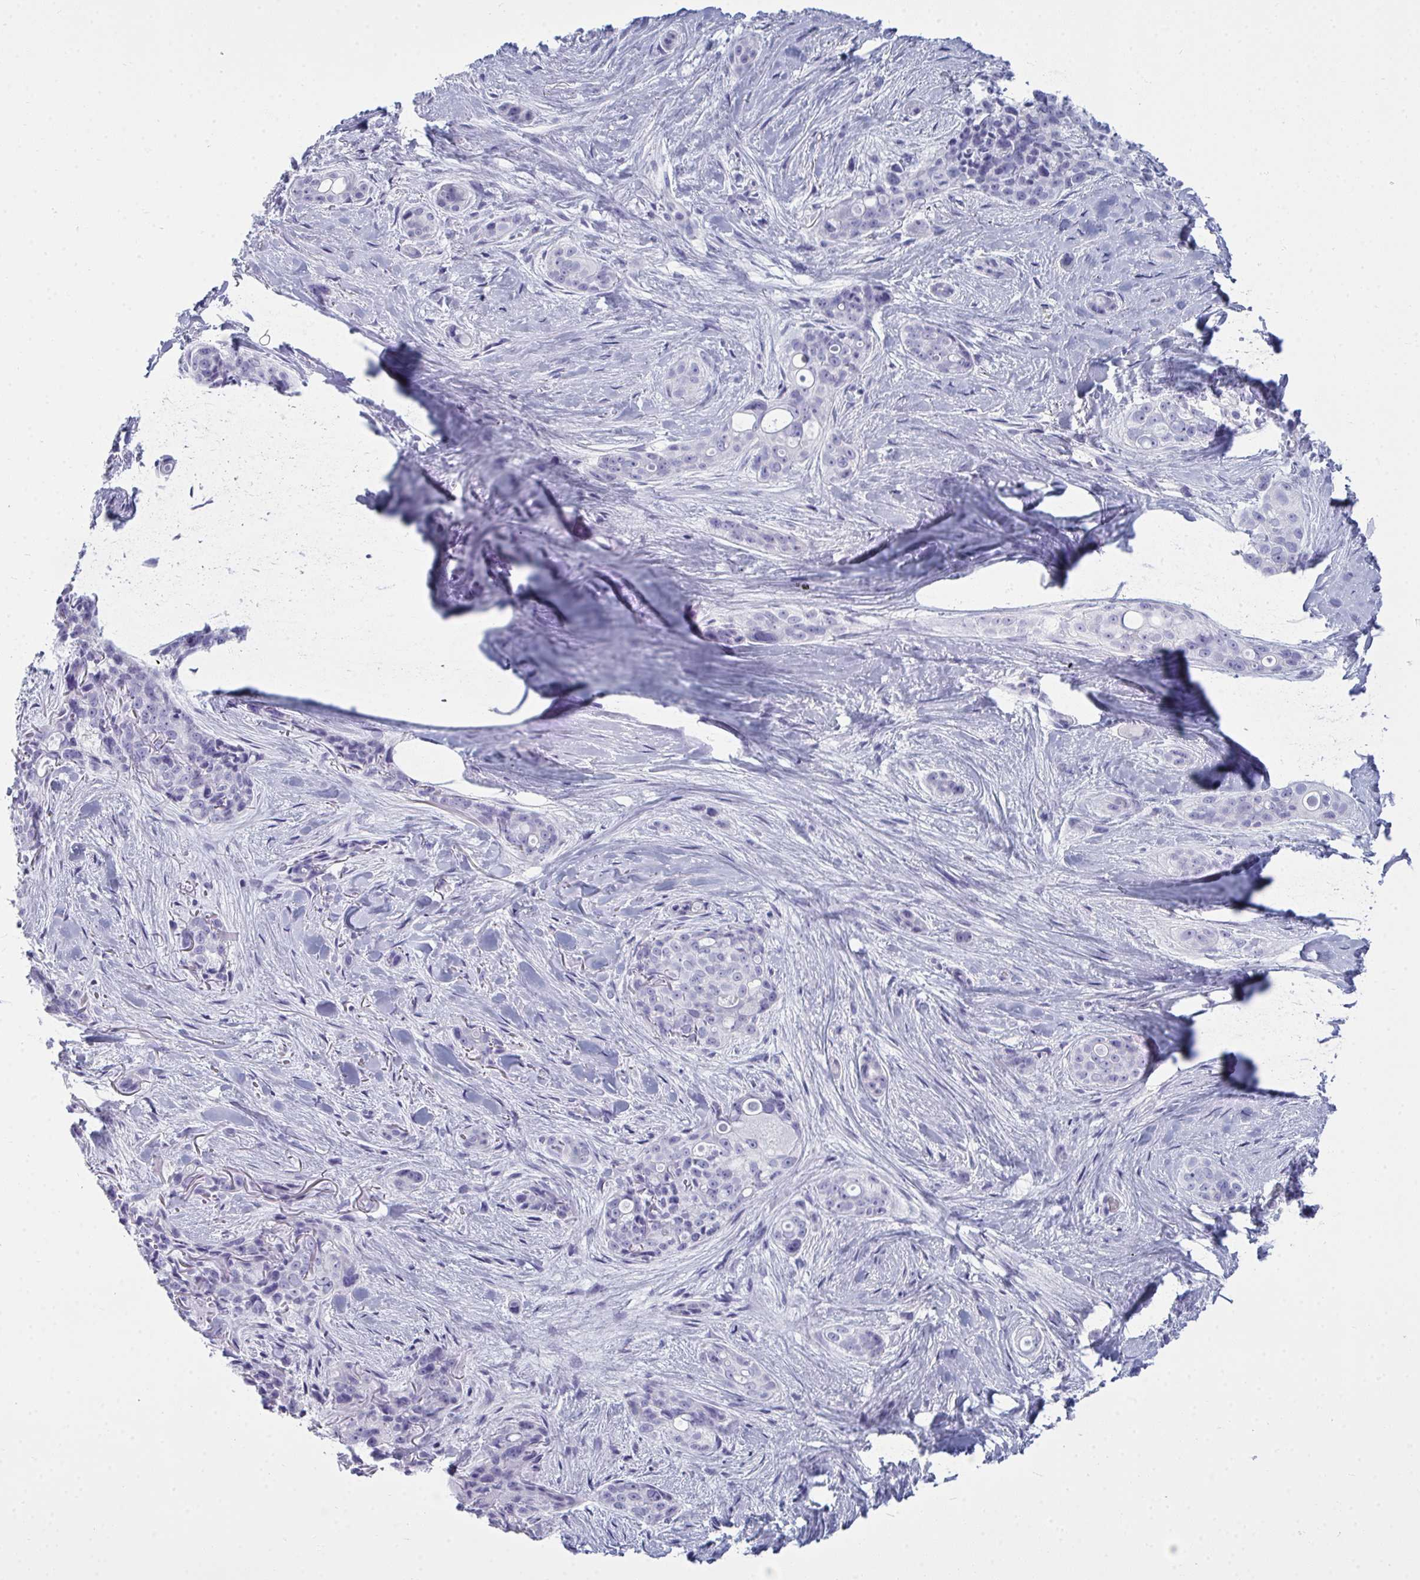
{"staining": {"intensity": "negative", "quantity": "none", "location": "none"}, "tissue": "skin cancer", "cell_type": "Tumor cells", "image_type": "cancer", "snomed": [{"axis": "morphology", "description": "Basal cell carcinoma"}, {"axis": "topography", "description": "Skin"}], "caption": "Protein analysis of skin cancer (basal cell carcinoma) exhibits no significant positivity in tumor cells.", "gene": "SERPINB10", "patient": {"sex": "female", "age": 79}}